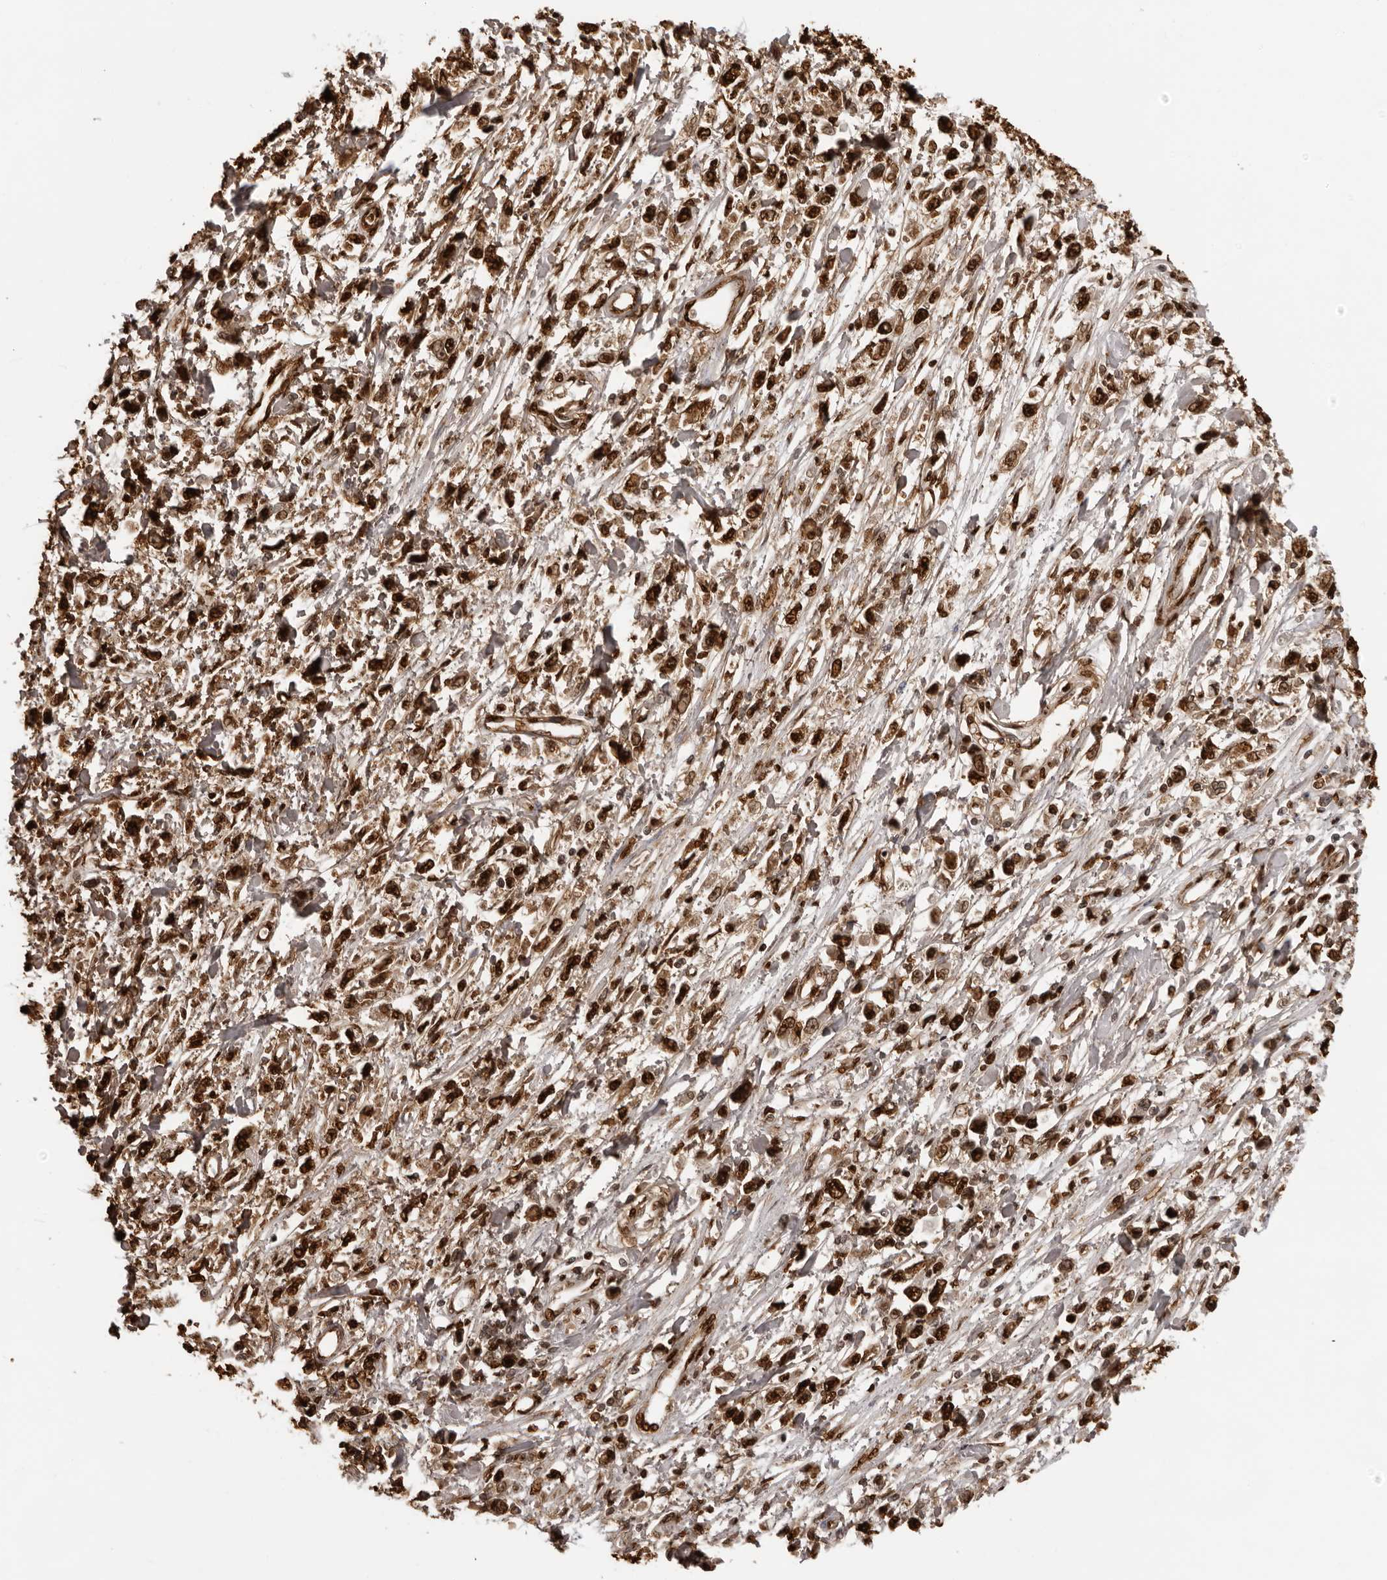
{"staining": {"intensity": "strong", "quantity": ">75%", "location": "nuclear"}, "tissue": "stomach cancer", "cell_type": "Tumor cells", "image_type": "cancer", "snomed": [{"axis": "morphology", "description": "Adenocarcinoma, NOS"}, {"axis": "topography", "description": "Stomach"}], "caption": "Stomach cancer stained with immunohistochemistry shows strong nuclear positivity in about >75% of tumor cells.", "gene": "ZFP91", "patient": {"sex": "female", "age": 59}}